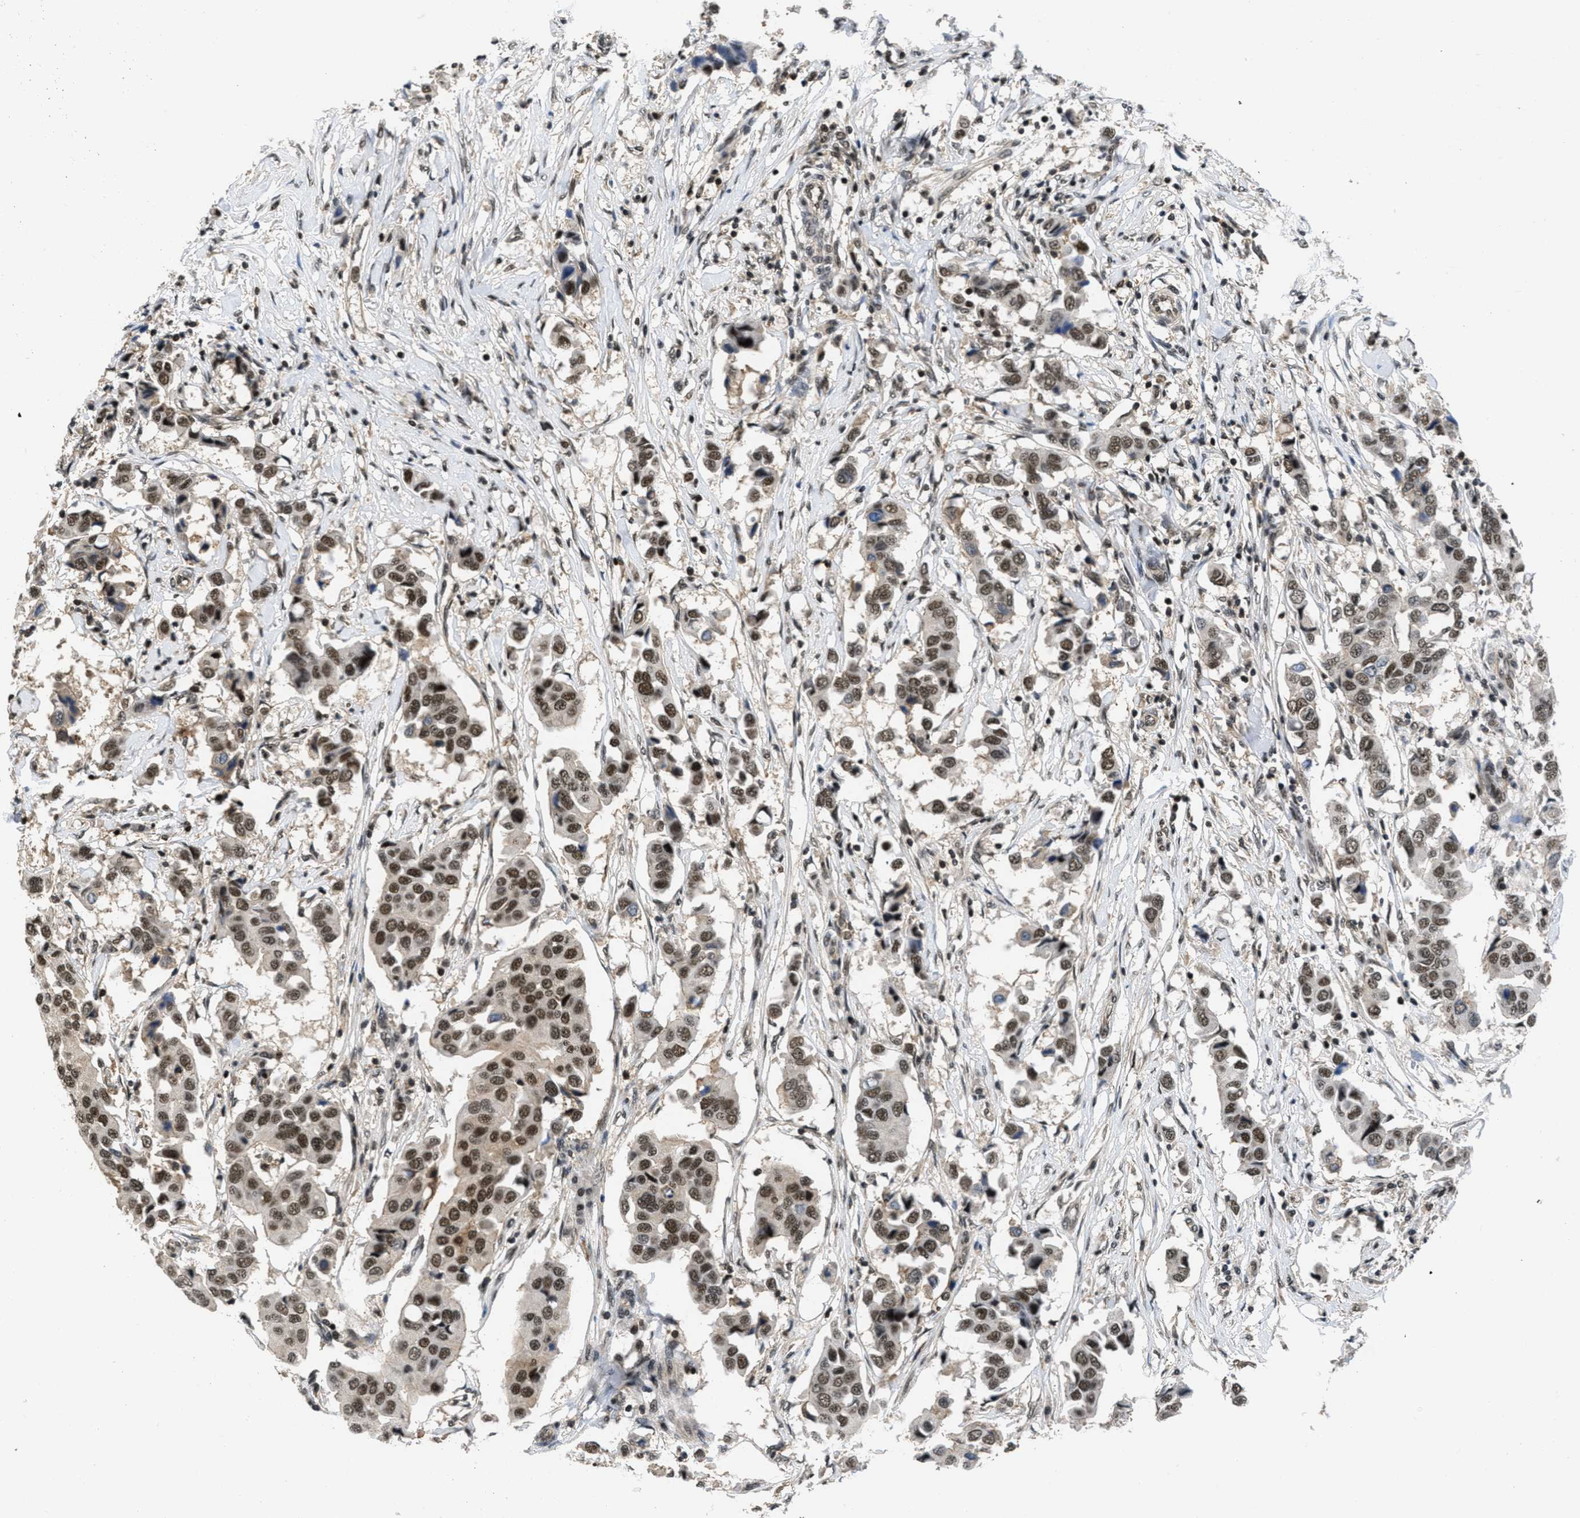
{"staining": {"intensity": "strong", "quantity": ">75%", "location": "cytoplasmic/membranous,nuclear"}, "tissue": "breast cancer", "cell_type": "Tumor cells", "image_type": "cancer", "snomed": [{"axis": "morphology", "description": "Duct carcinoma"}, {"axis": "topography", "description": "Breast"}], "caption": "Protein expression analysis of breast infiltrating ductal carcinoma displays strong cytoplasmic/membranous and nuclear positivity in approximately >75% of tumor cells.", "gene": "CUL4B", "patient": {"sex": "female", "age": 80}}